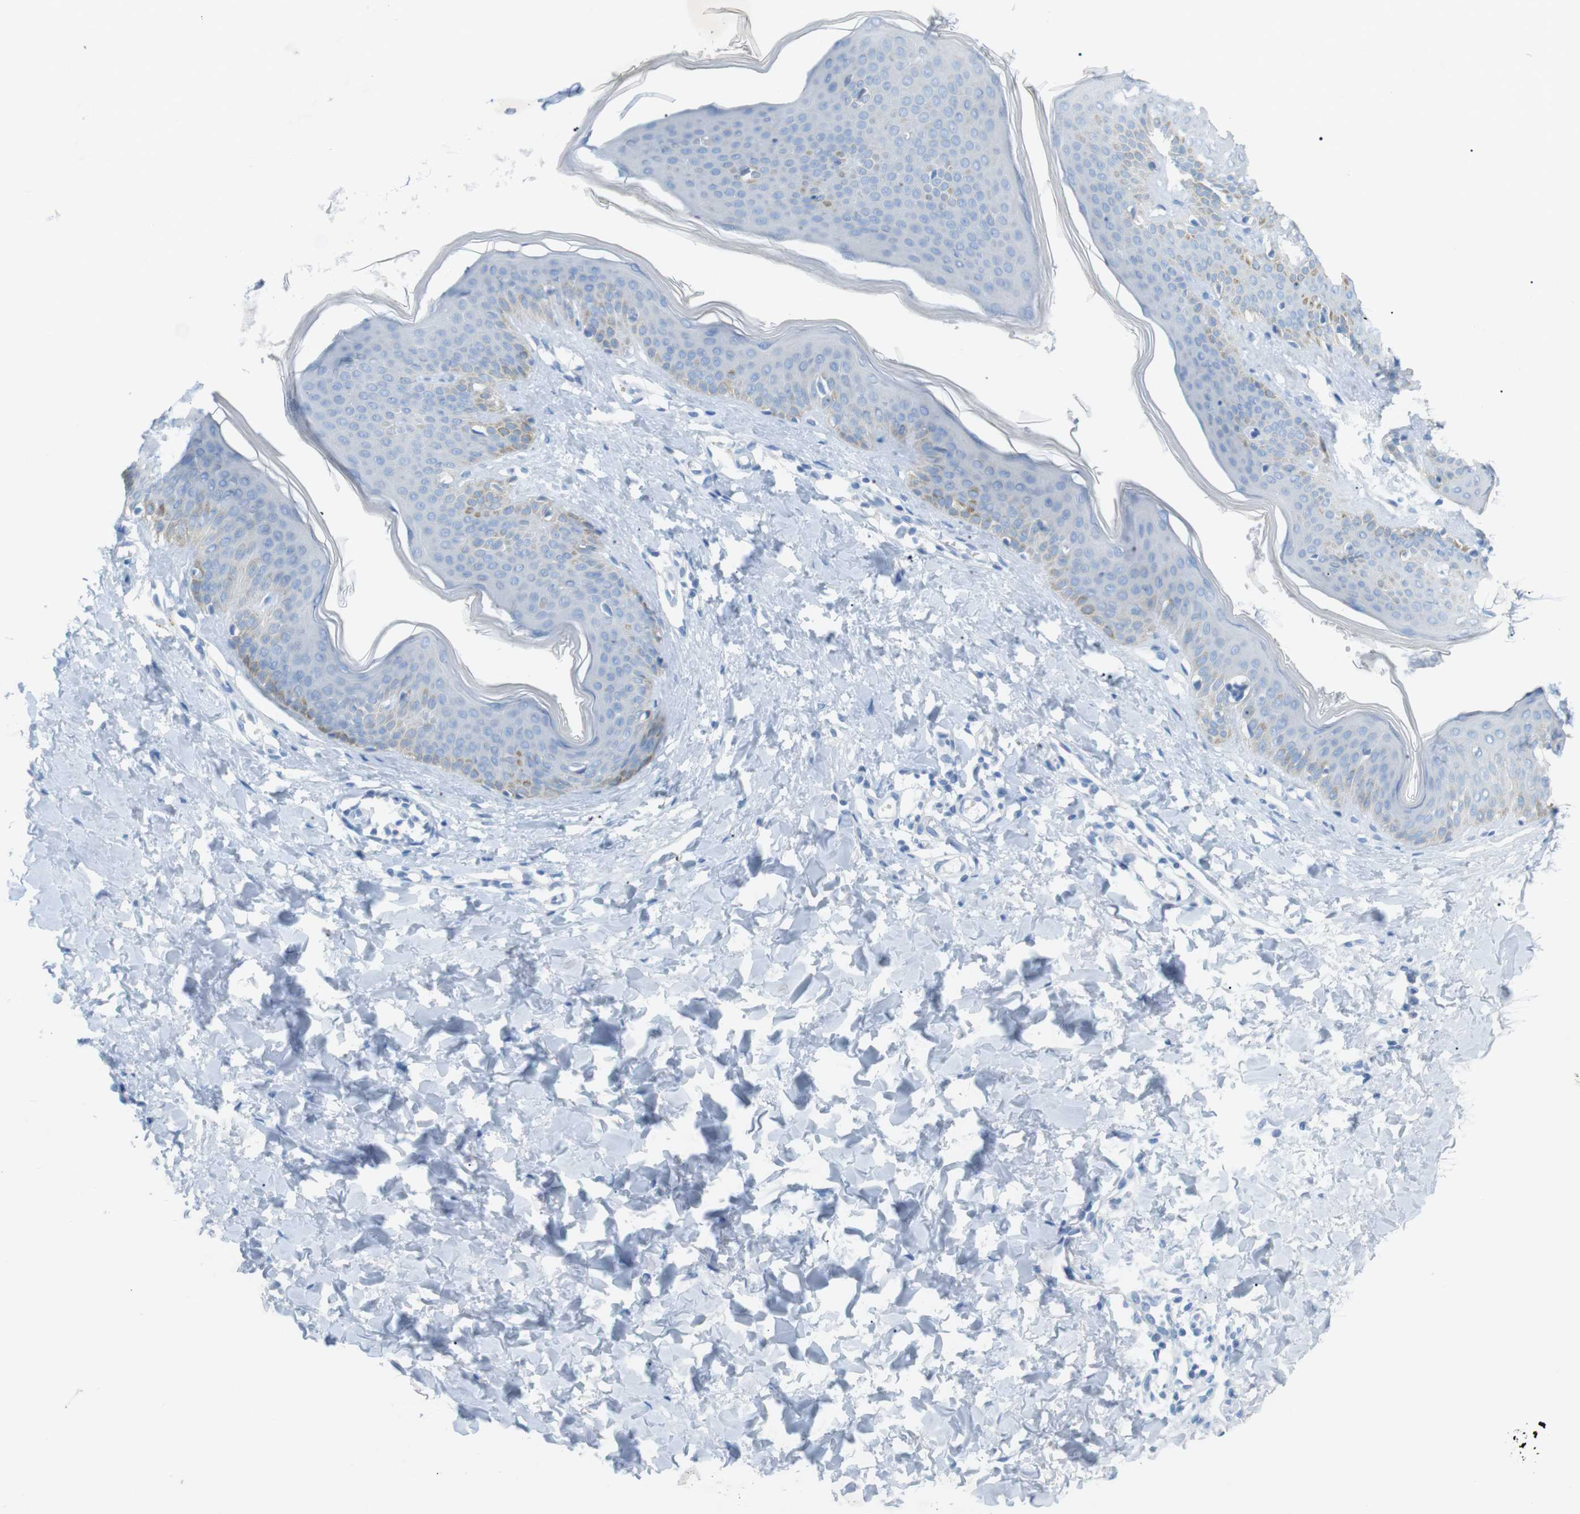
{"staining": {"intensity": "negative", "quantity": "none", "location": "none"}, "tissue": "skin", "cell_type": "Fibroblasts", "image_type": "normal", "snomed": [{"axis": "morphology", "description": "Normal tissue, NOS"}, {"axis": "topography", "description": "Skin"}], "caption": "Immunohistochemistry (IHC) image of normal skin stained for a protein (brown), which displays no positivity in fibroblasts. (Immunohistochemistry (IHC), brightfield microscopy, high magnification).", "gene": "SALL4", "patient": {"sex": "female", "age": 17}}